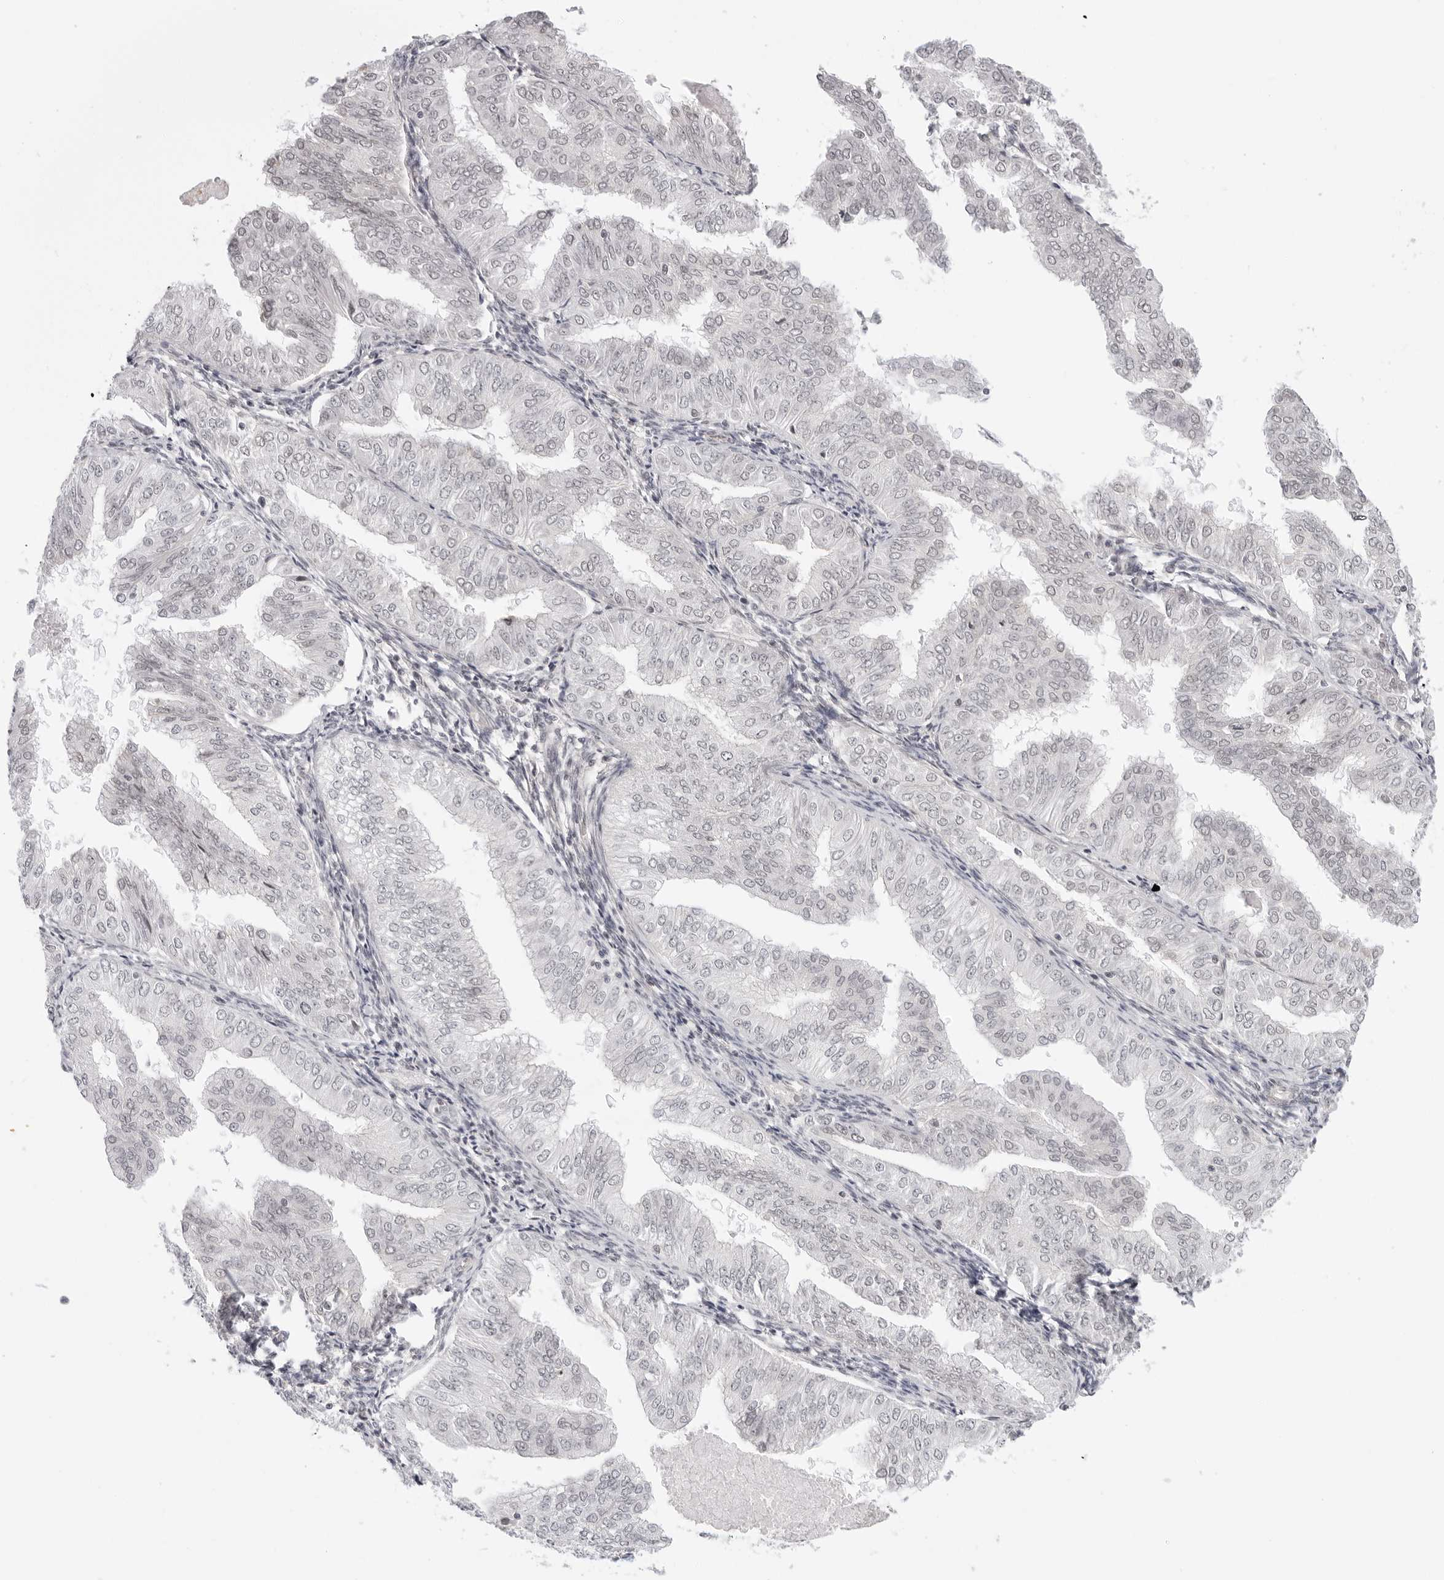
{"staining": {"intensity": "negative", "quantity": "none", "location": "none"}, "tissue": "endometrial cancer", "cell_type": "Tumor cells", "image_type": "cancer", "snomed": [{"axis": "morphology", "description": "Normal tissue, NOS"}, {"axis": "morphology", "description": "Adenocarcinoma, NOS"}, {"axis": "topography", "description": "Endometrium"}], "caption": "Tumor cells are negative for protein expression in human adenocarcinoma (endometrial).", "gene": "TCIM", "patient": {"sex": "female", "age": 53}}